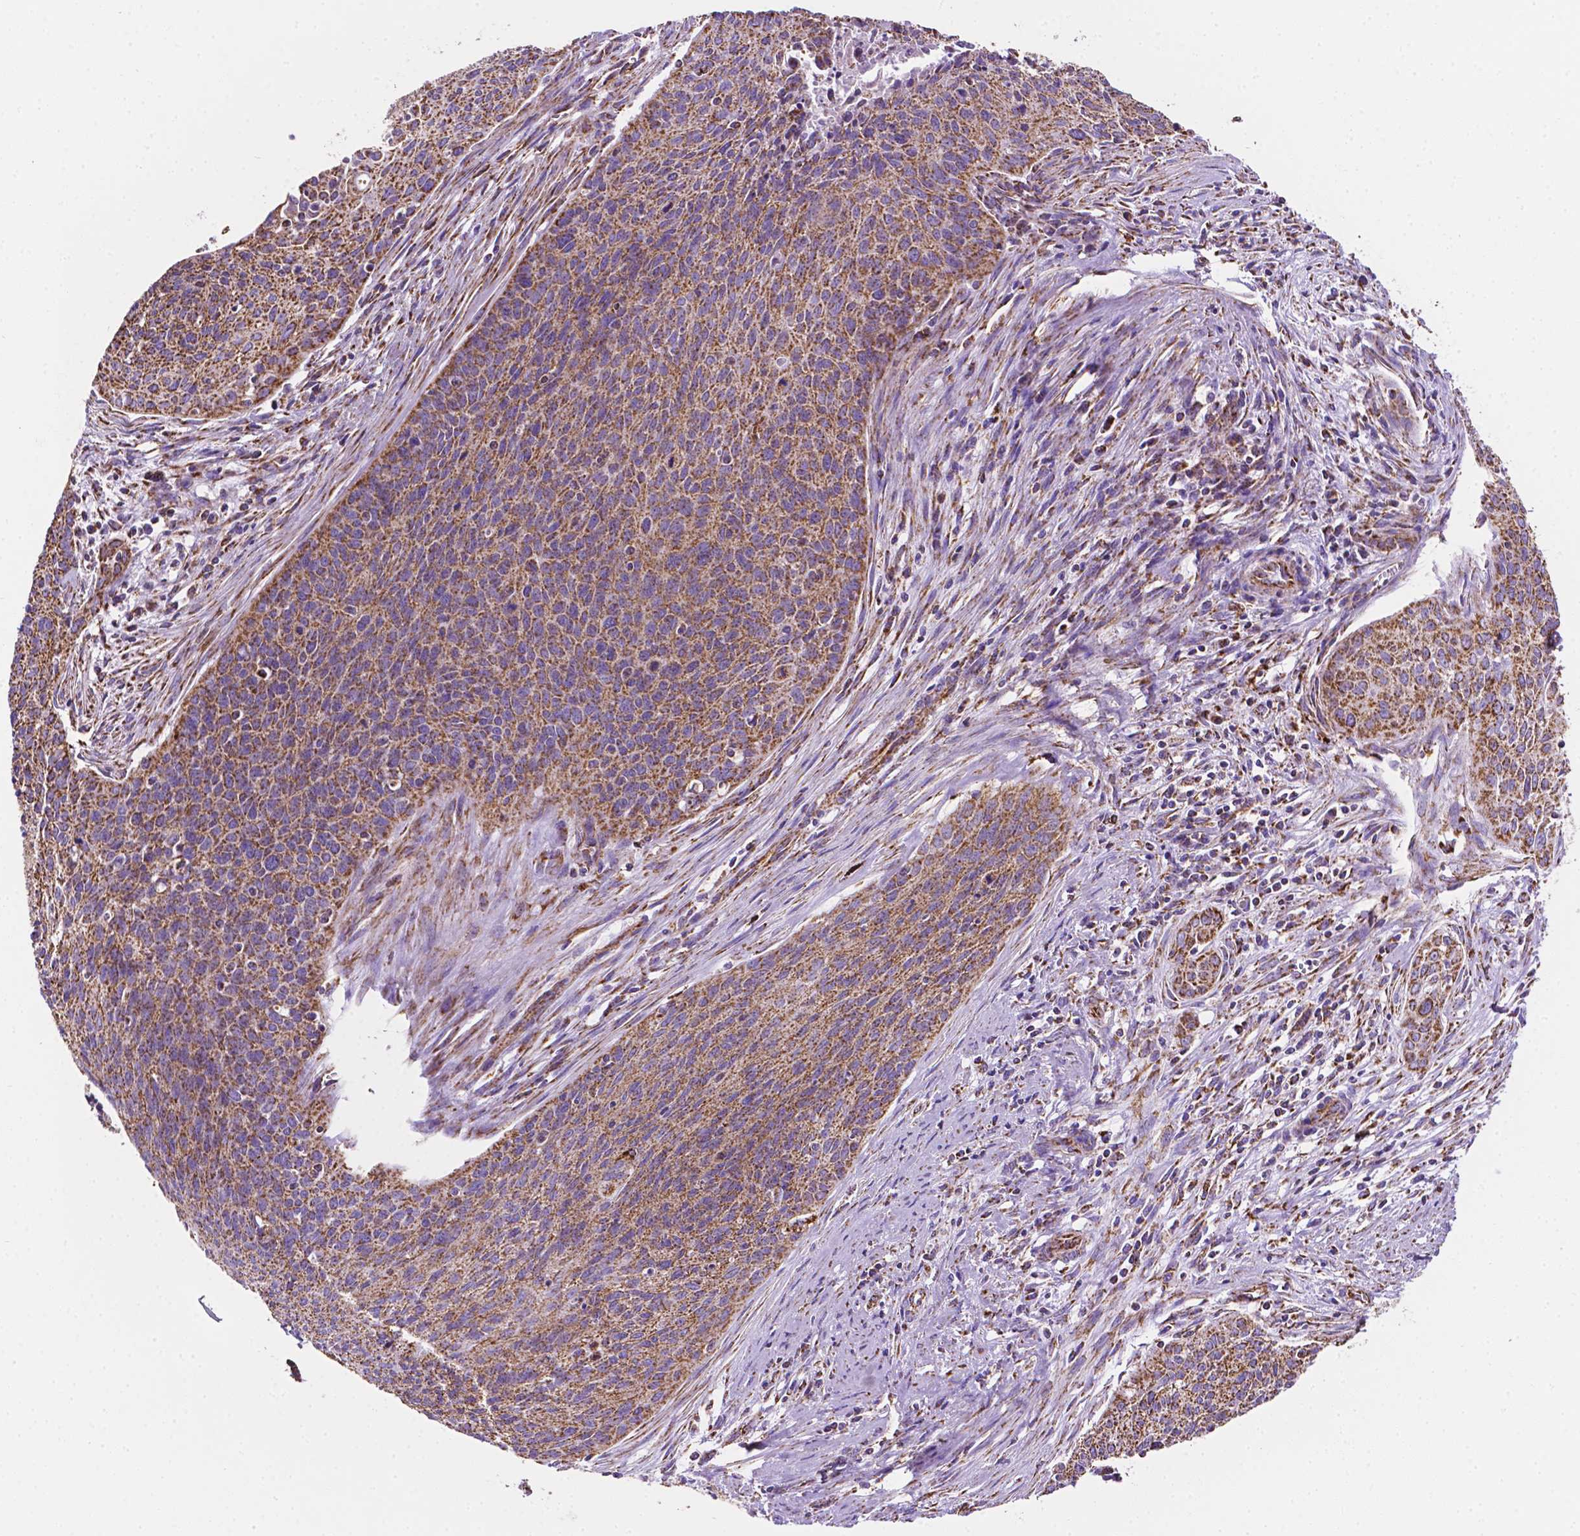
{"staining": {"intensity": "moderate", "quantity": ">75%", "location": "cytoplasmic/membranous"}, "tissue": "cervical cancer", "cell_type": "Tumor cells", "image_type": "cancer", "snomed": [{"axis": "morphology", "description": "Squamous cell carcinoma, NOS"}, {"axis": "topography", "description": "Cervix"}], "caption": "IHC micrograph of neoplastic tissue: squamous cell carcinoma (cervical) stained using IHC exhibits medium levels of moderate protein expression localized specifically in the cytoplasmic/membranous of tumor cells, appearing as a cytoplasmic/membranous brown color.", "gene": "RMDN3", "patient": {"sex": "female", "age": 55}}